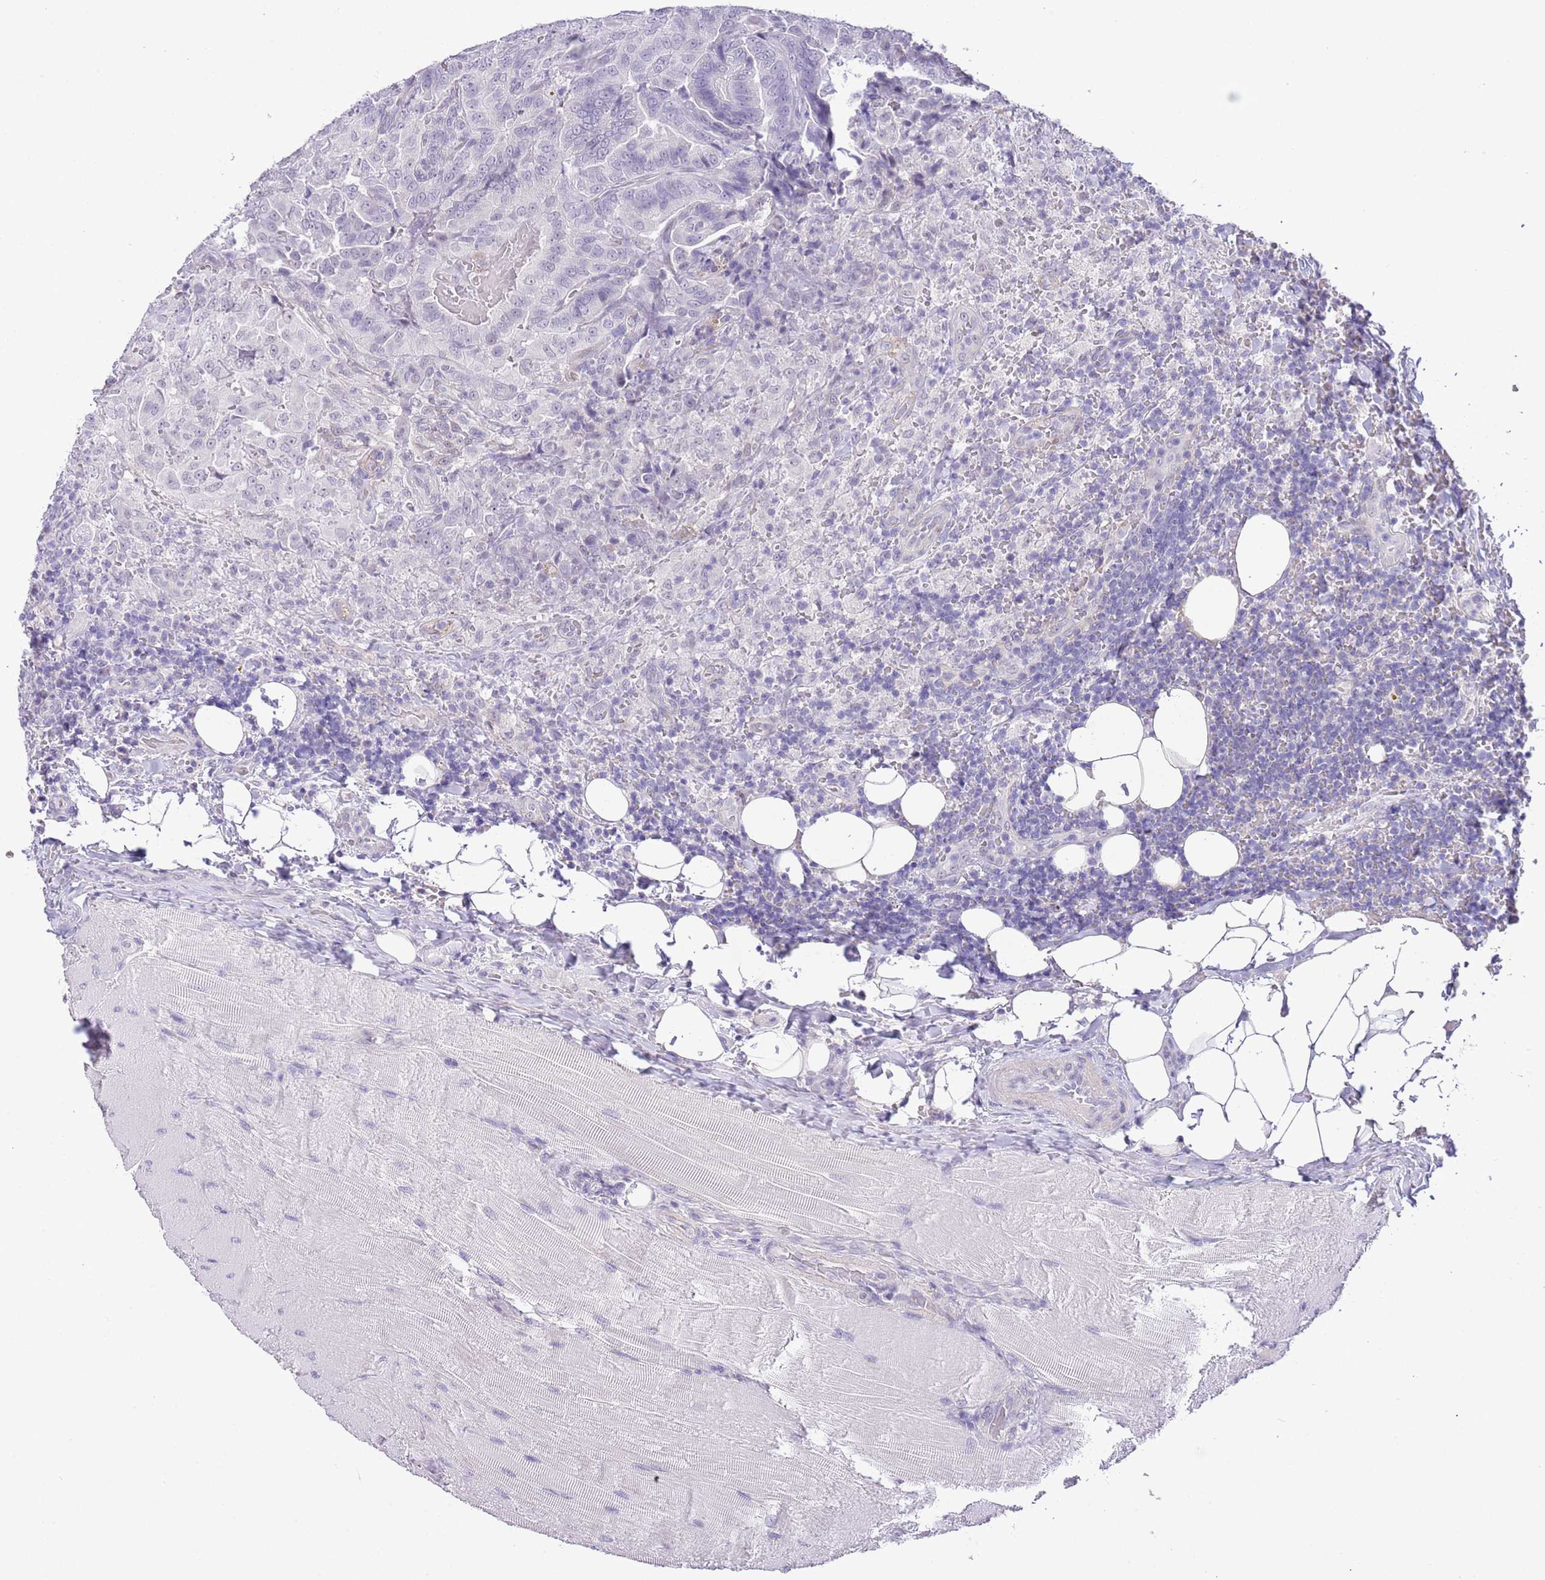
{"staining": {"intensity": "negative", "quantity": "none", "location": "none"}, "tissue": "thyroid cancer", "cell_type": "Tumor cells", "image_type": "cancer", "snomed": [{"axis": "morphology", "description": "Papillary adenocarcinoma, NOS"}, {"axis": "topography", "description": "Thyroid gland"}], "caption": "Immunohistochemical staining of human thyroid cancer exhibits no significant positivity in tumor cells. The staining was performed using DAB (3,3'-diaminobenzidine) to visualize the protein expression in brown, while the nuclei were stained in blue with hematoxylin (Magnification: 20x).", "gene": "MIDN", "patient": {"sex": "male", "age": 61}}